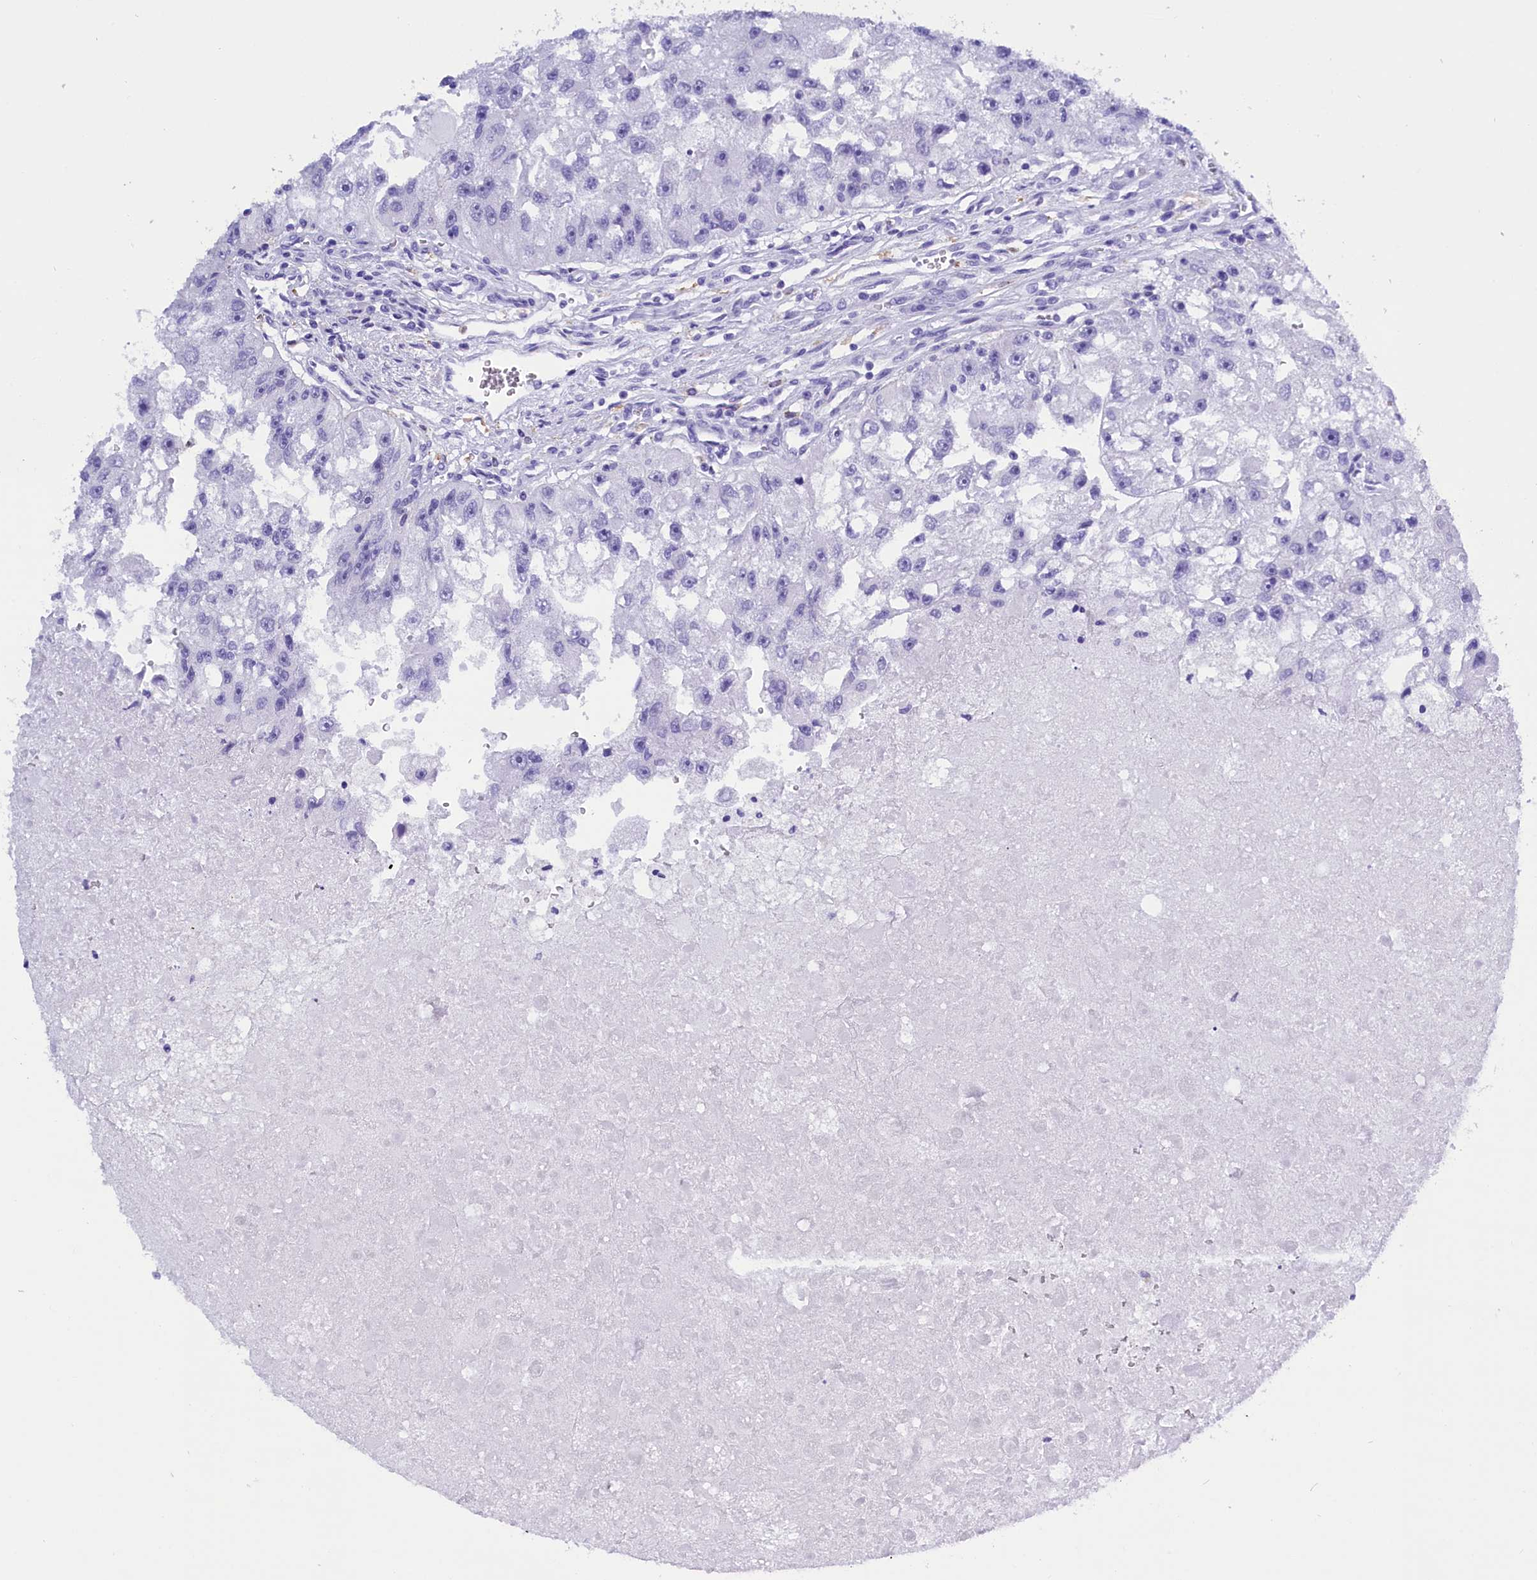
{"staining": {"intensity": "negative", "quantity": "none", "location": "none"}, "tissue": "renal cancer", "cell_type": "Tumor cells", "image_type": "cancer", "snomed": [{"axis": "morphology", "description": "Adenocarcinoma, NOS"}, {"axis": "topography", "description": "Kidney"}], "caption": "A photomicrograph of human renal adenocarcinoma is negative for staining in tumor cells. (IHC, brightfield microscopy, high magnification).", "gene": "CLC", "patient": {"sex": "male", "age": 63}}